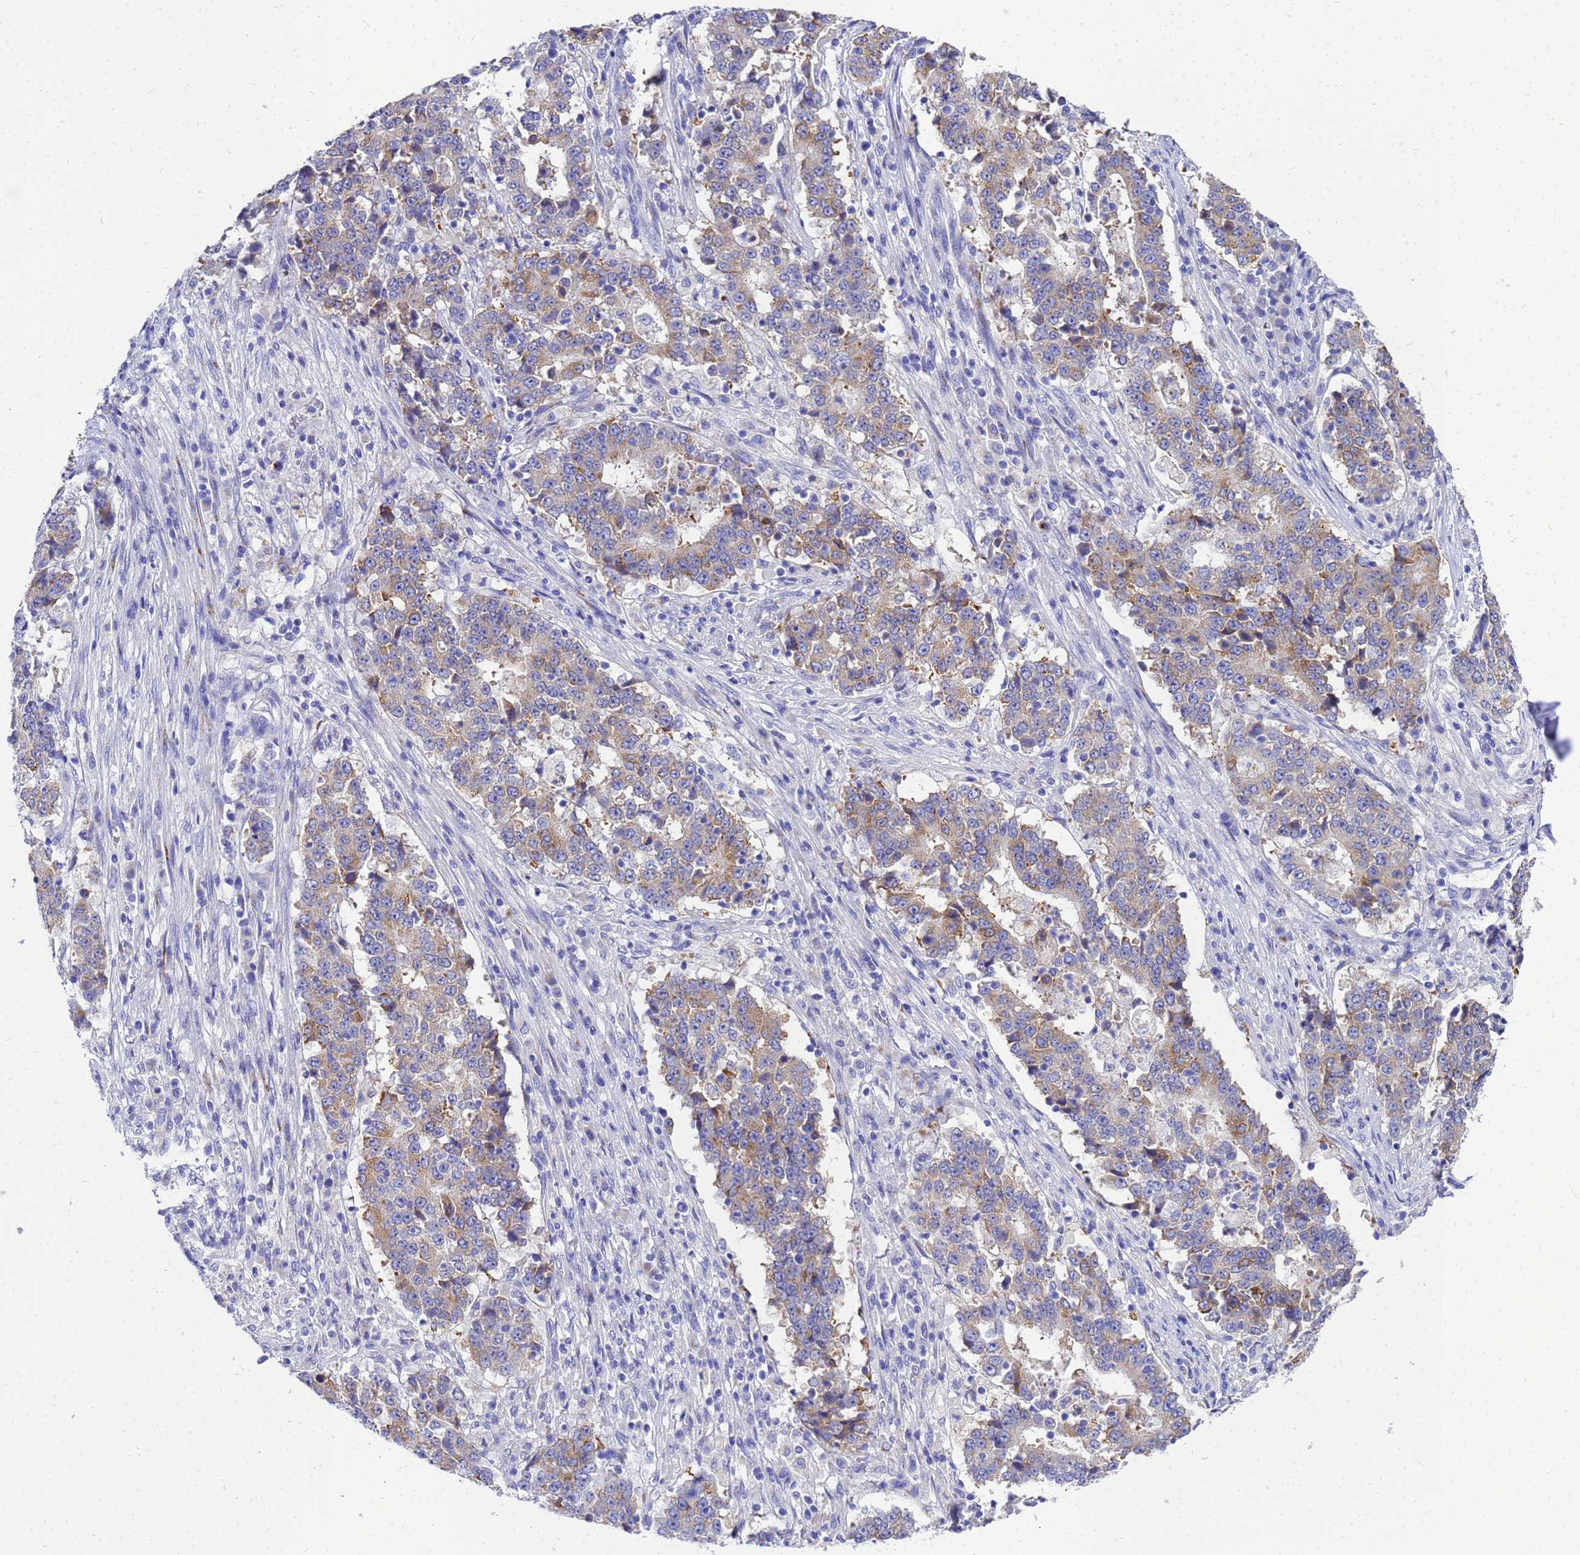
{"staining": {"intensity": "moderate", "quantity": "25%-75%", "location": "cytoplasmic/membranous"}, "tissue": "stomach cancer", "cell_type": "Tumor cells", "image_type": "cancer", "snomed": [{"axis": "morphology", "description": "Adenocarcinoma, NOS"}, {"axis": "topography", "description": "Stomach"}], "caption": "Approximately 25%-75% of tumor cells in stomach cancer (adenocarcinoma) demonstrate moderate cytoplasmic/membranous protein positivity as visualized by brown immunohistochemical staining.", "gene": "OR52E2", "patient": {"sex": "male", "age": 59}}